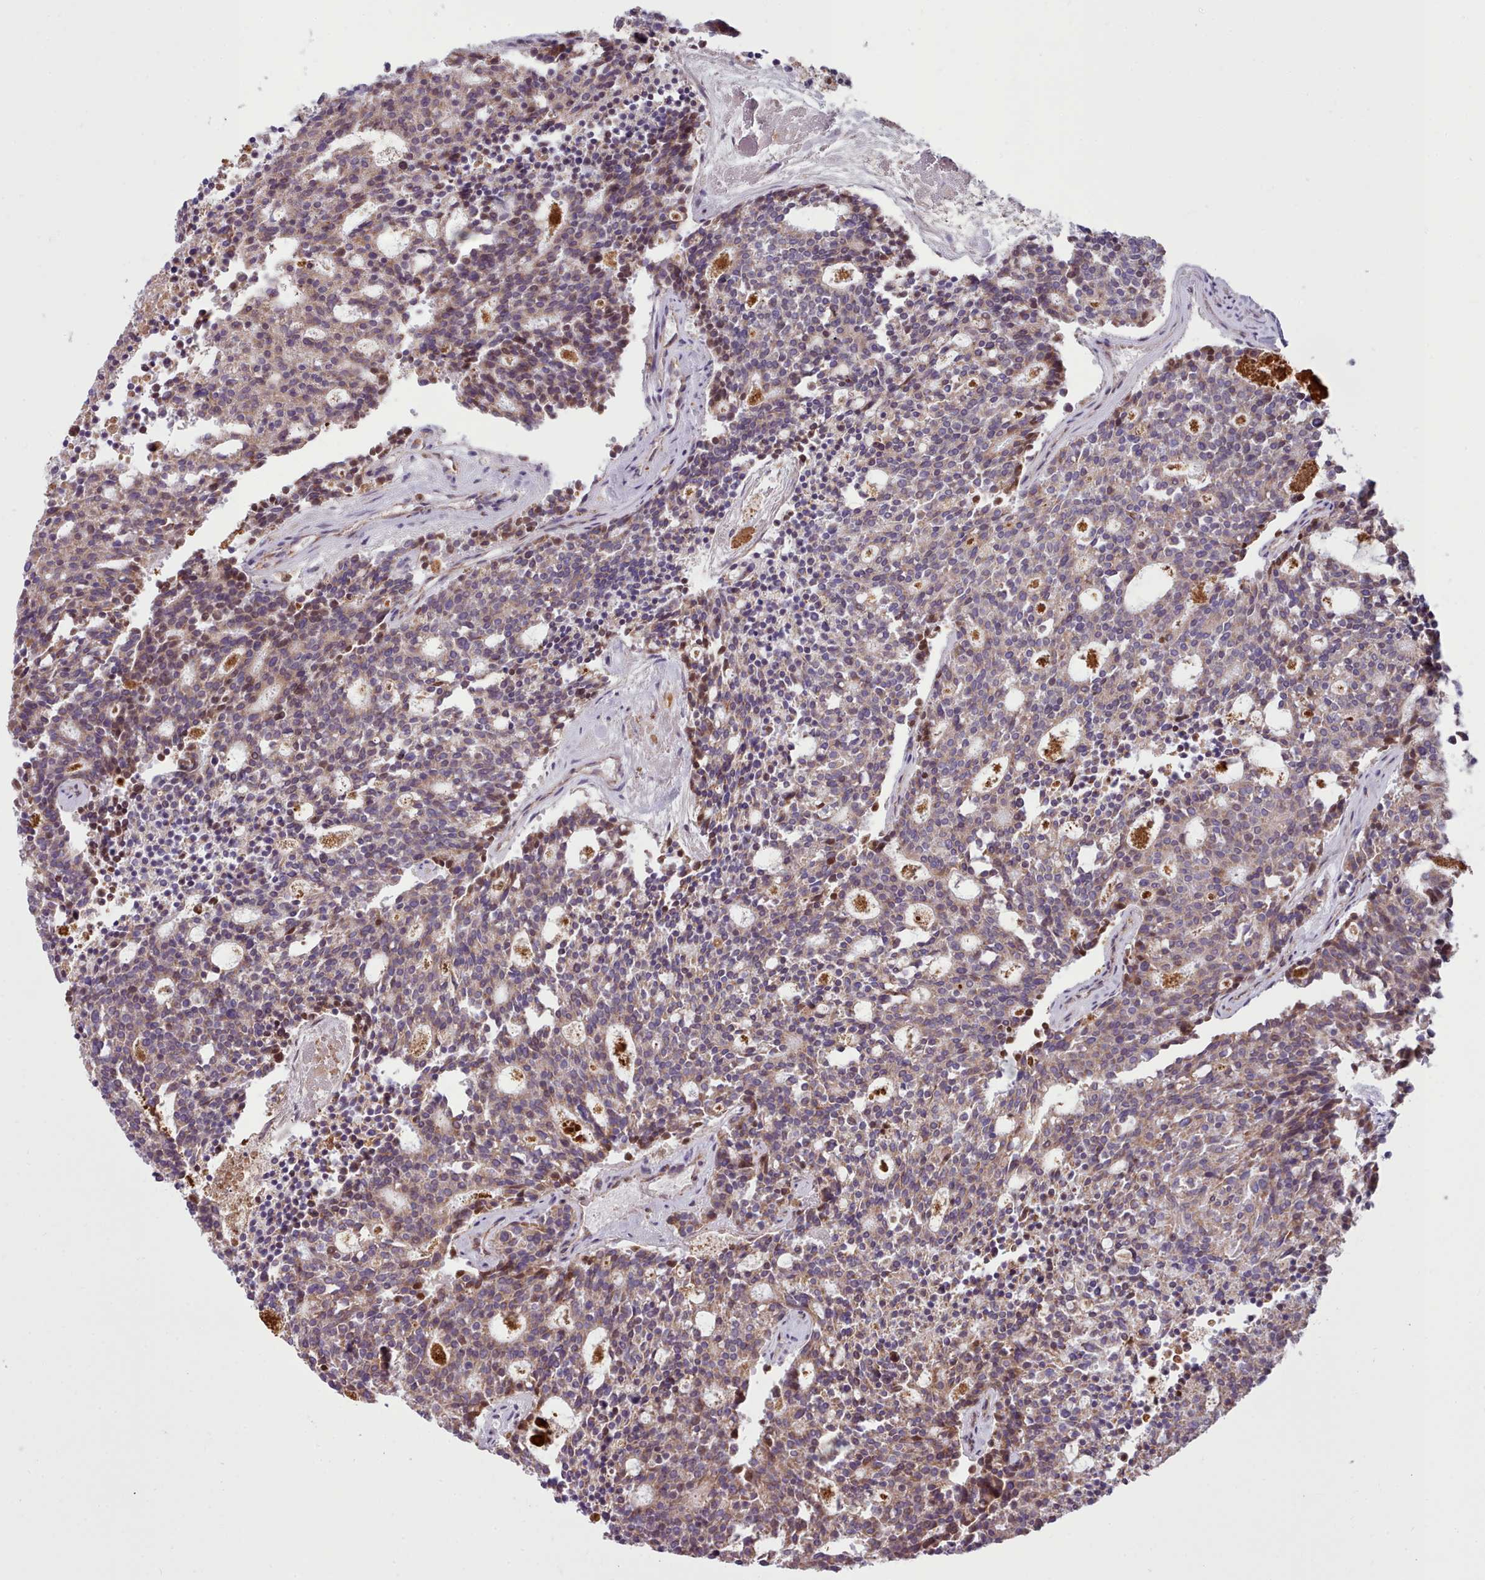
{"staining": {"intensity": "weak", "quantity": ">75%", "location": "cytoplasmic/membranous"}, "tissue": "carcinoid", "cell_type": "Tumor cells", "image_type": "cancer", "snomed": [{"axis": "morphology", "description": "Carcinoid, malignant, NOS"}, {"axis": "topography", "description": "Pancreas"}], "caption": "This is an image of immunohistochemistry (IHC) staining of carcinoid, which shows weak expression in the cytoplasmic/membranous of tumor cells.", "gene": "SLC52A3", "patient": {"sex": "female", "age": 54}}